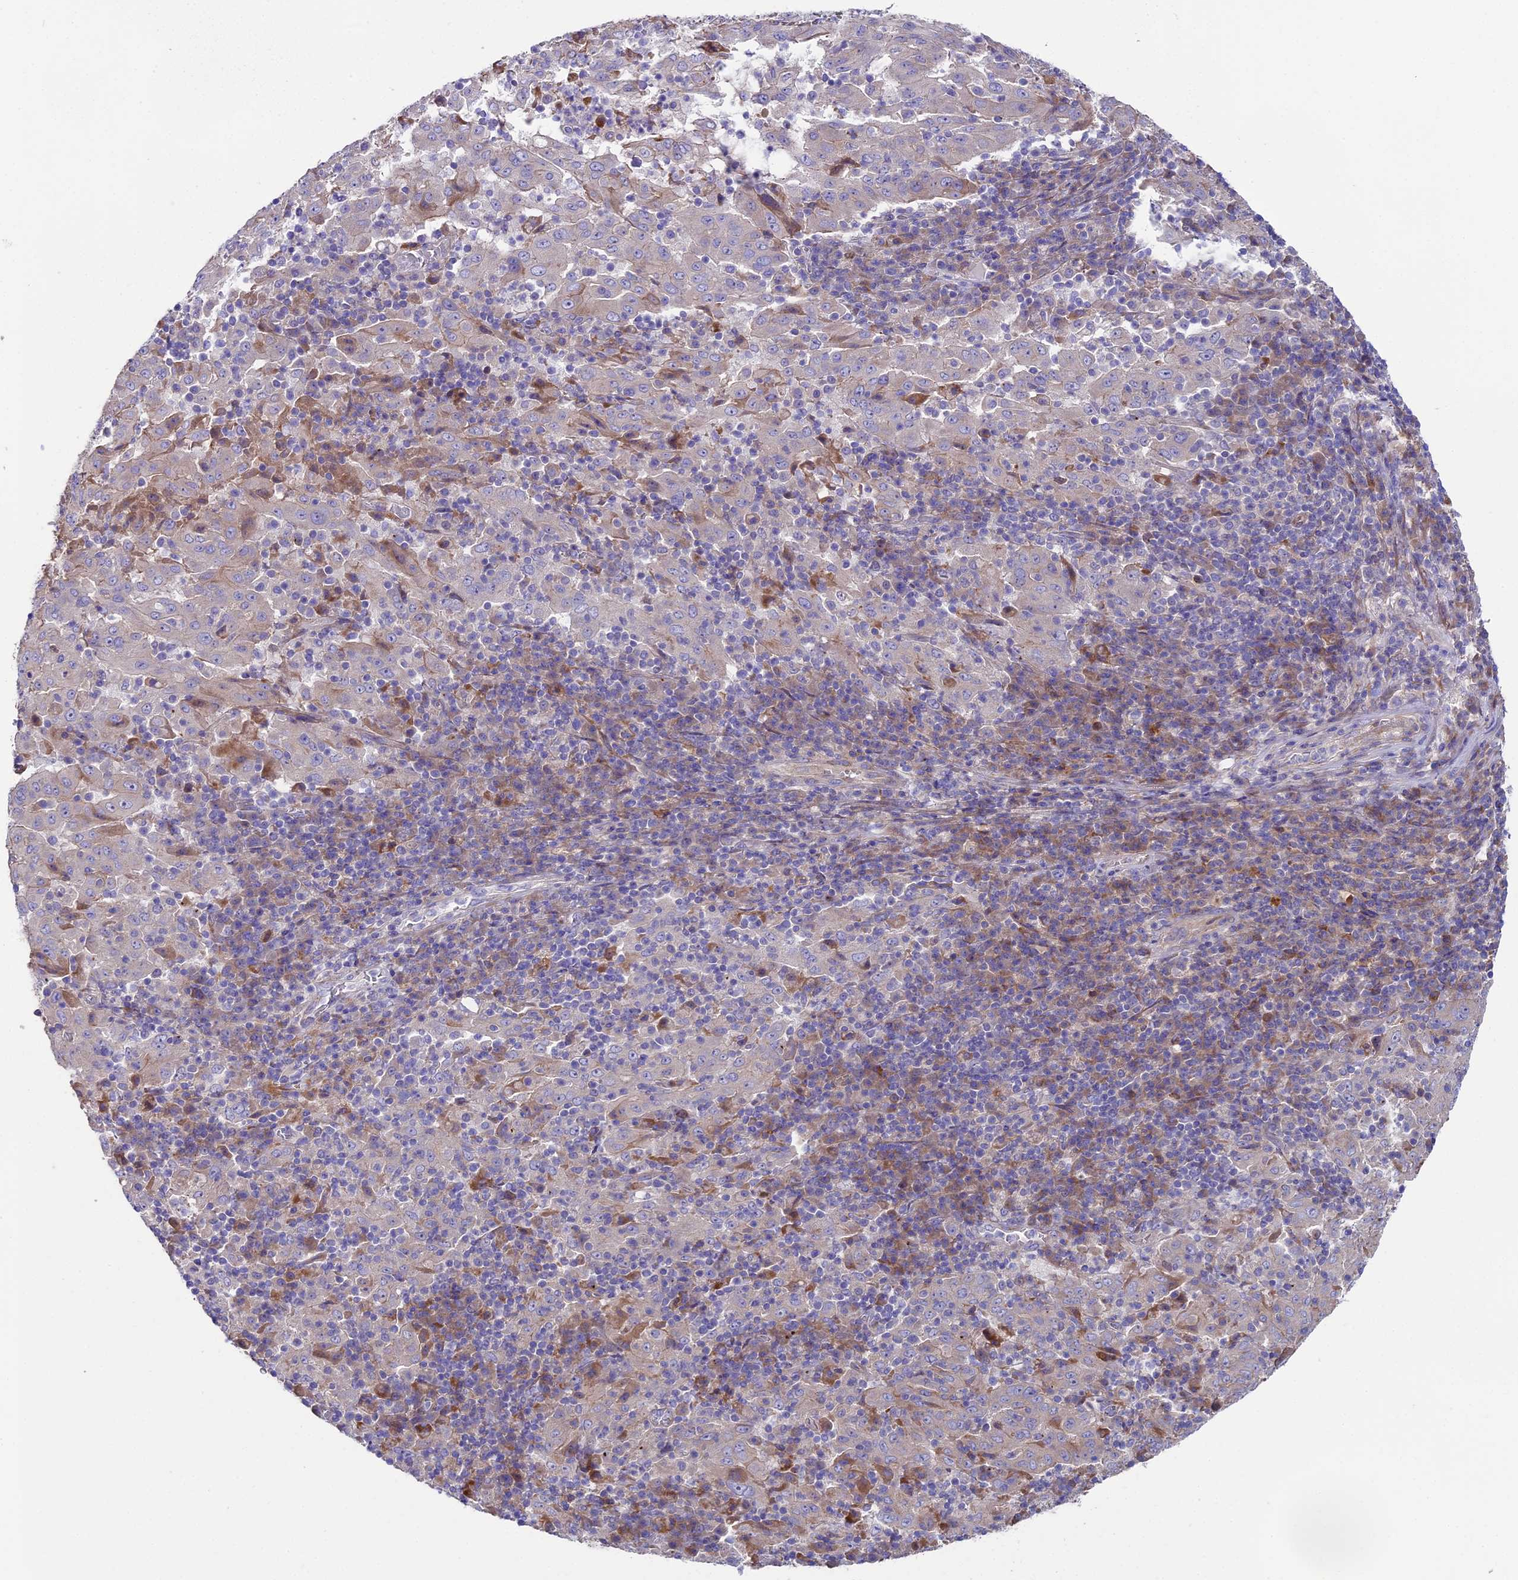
{"staining": {"intensity": "weak", "quantity": "<25%", "location": "cytoplasmic/membranous"}, "tissue": "pancreatic cancer", "cell_type": "Tumor cells", "image_type": "cancer", "snomed": [{"axis": "morphology", "description": "Adenocarcinoma, NOS"}, {"axis": "topography", "description": "Pancreas"}], "caption": "Micrograph shows no protein expression in tumor cells of pancreatic cancer tissue. (DAB (3,3'-diaminobenzidine) immunohistochemistry (IHC) visualized using brightfield microscopy, high magnification).", "gene": "PIGU", "patient": {"sex": "male", "age": 63}}